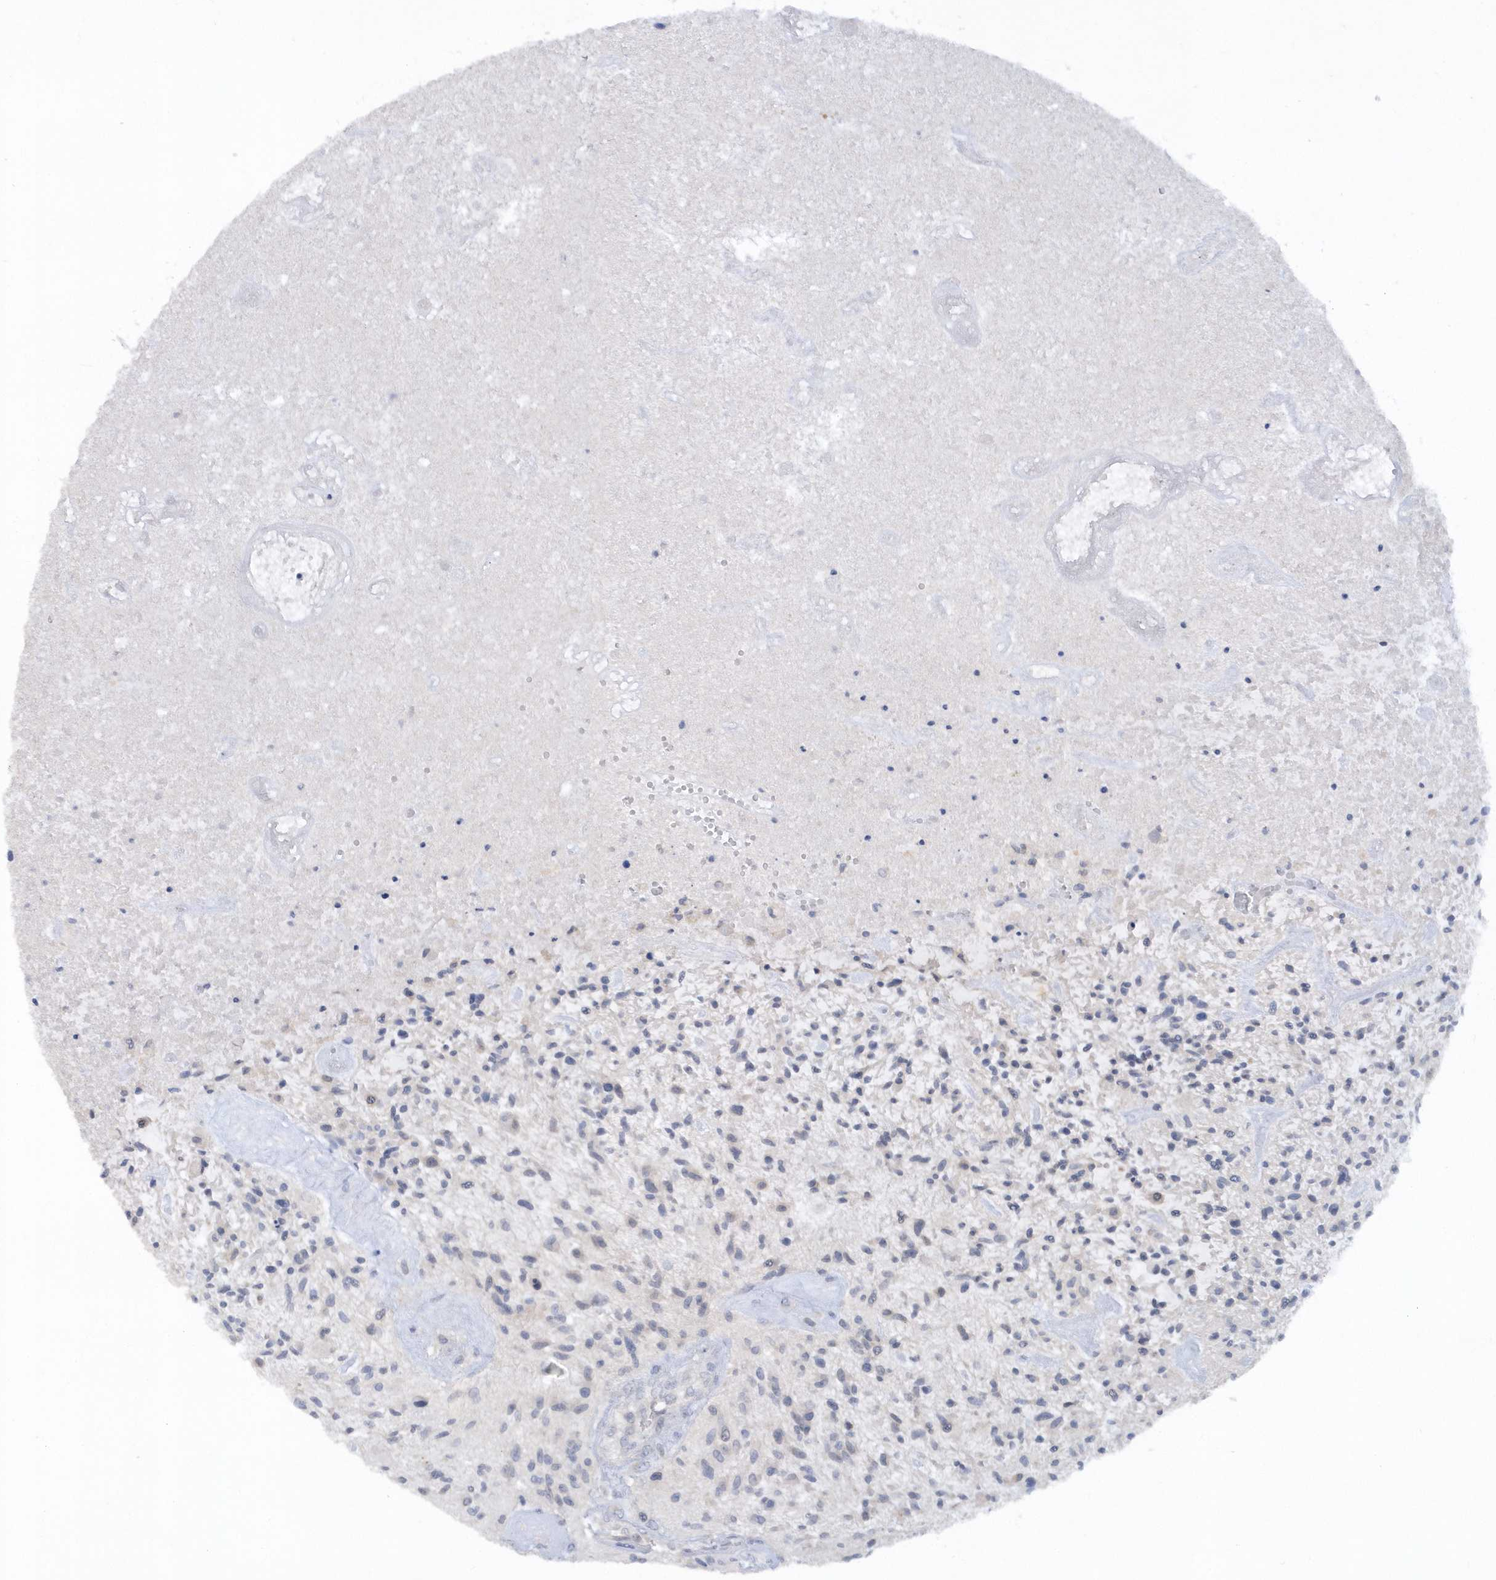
{"staining": {"intensity": "negative", "quantity": "none", "location": "none"}, "tissue": "glioma", "cell_type": "Tumor cells", "image_type": "cancer", "snomed": [{"axis": "morphology", "description": "Glioma, malignant, High grade"}, {"axis": "topography", "description": "Brain"}], "caption": "This is an IHC micrograph of human glioma. There is no expression in tumor cells.", "gene": "RPE", "patient": {"sex": "male", "age": 47}}